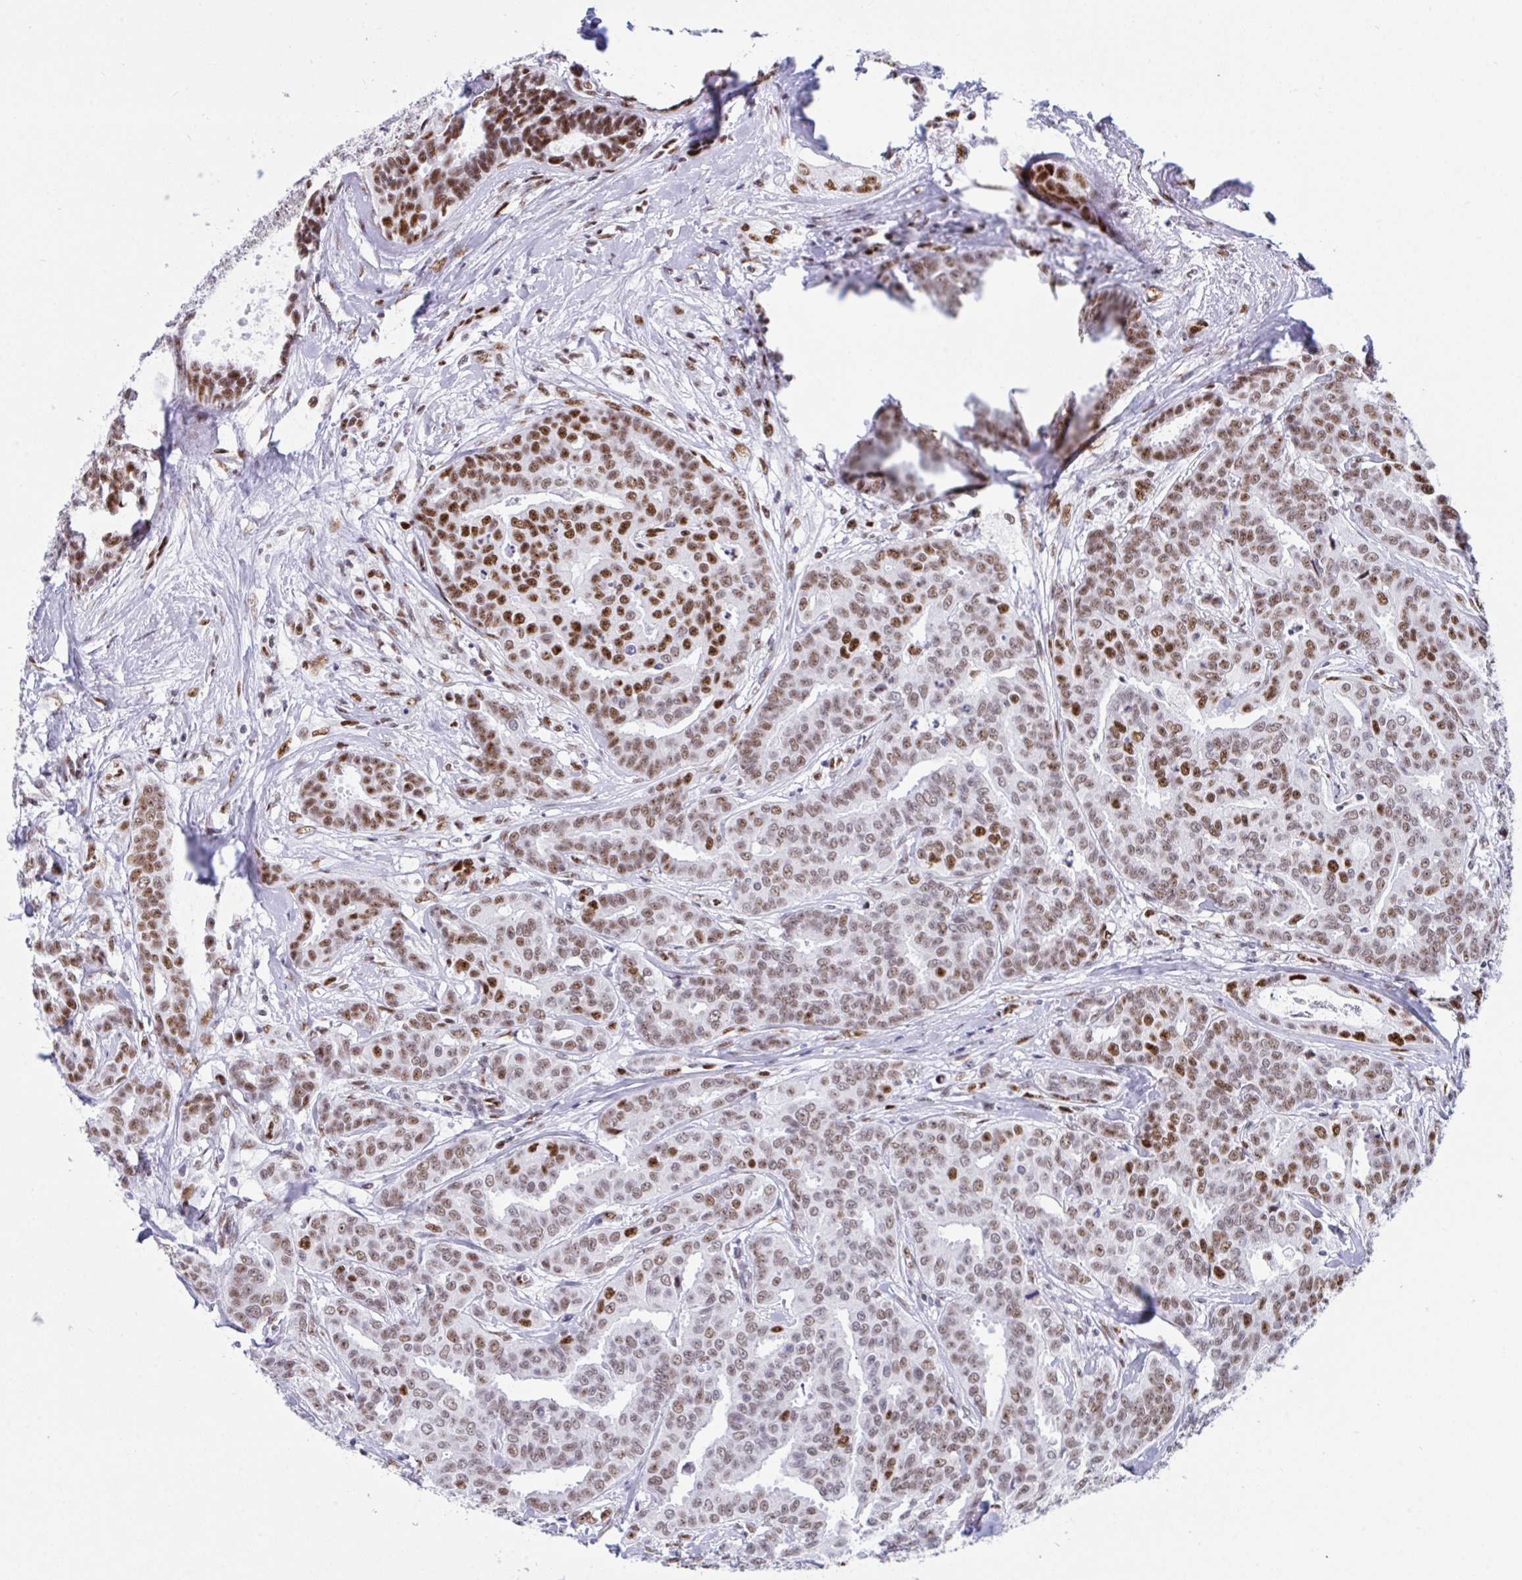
{"staining": {"intensity": "strong", "quantity": "25%-75%", "location": "nuclear"}, "tissue": "breast cancer", "cell_type": "Tumor cells", "image_type": "cancer", "snomed": [{"axis": "morphology", "description": "Duct carcinoma"}, {"axis": "topography", "description": "Breast"}], "caption": "Tumor cells exhibit high levels of strong nuclear expression in about 25%-75% of cells in human breast cancer.", "gene": "IKZF2", "patient": {"sex": "female", "age": 45}}